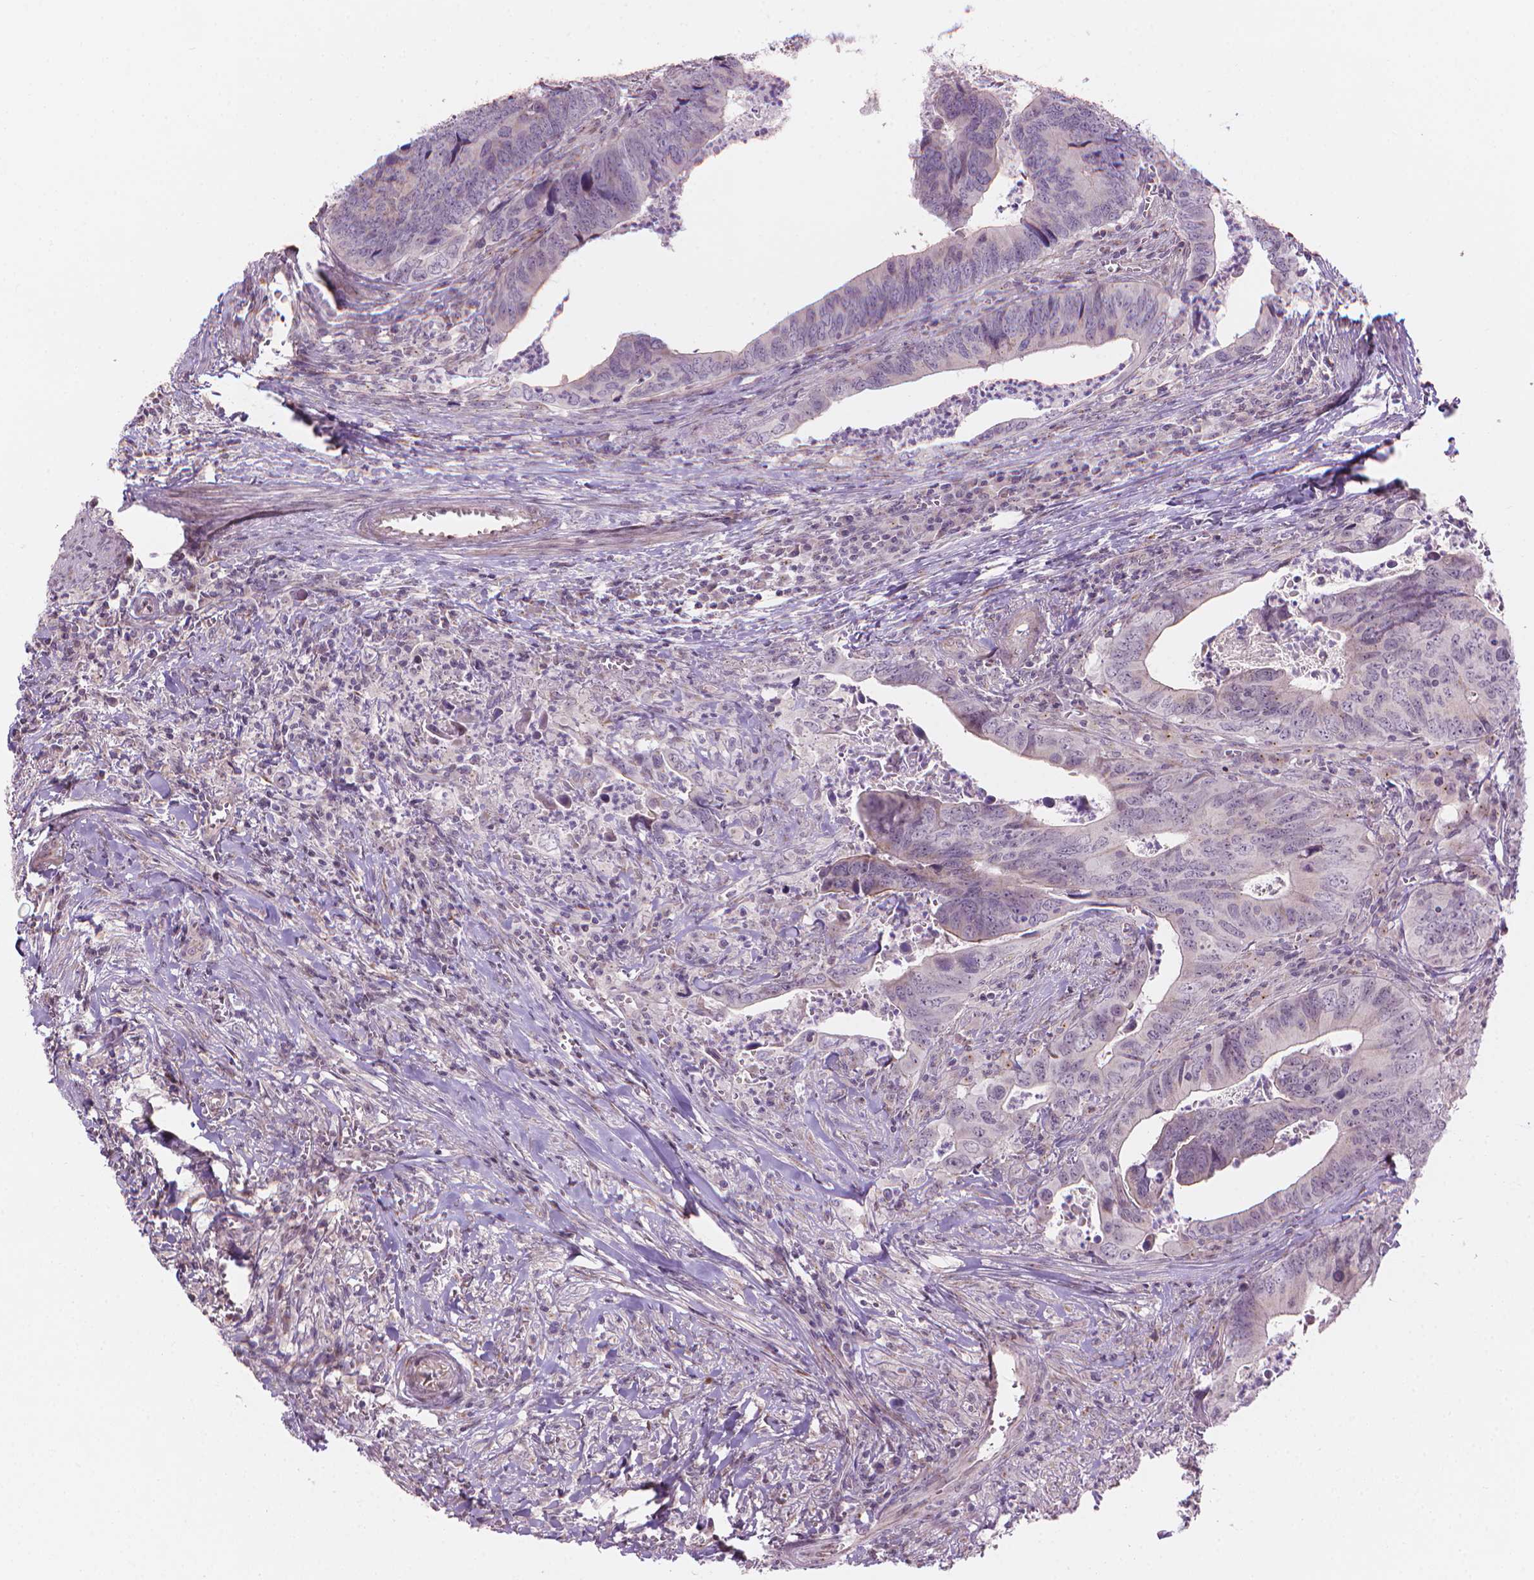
{"staining": {"intensity": "negative", "quantity": "none", "location": "none"}, "tissue": "colorectal cancer", "cell_type": "Tumor cells", "image_type": "cancer", "snomed": [{"axis": "morphology", "description": "Adenocarcinoma, NOS"}, {"axis": "topography", "description": "Colon"}], "caption": "IHC of colorectal cancer (adenocarcinoma) demonstrates no positivity in tumor cells.", "gene": "IFFO1", "patient": {"sex": "female", "age": 82}}